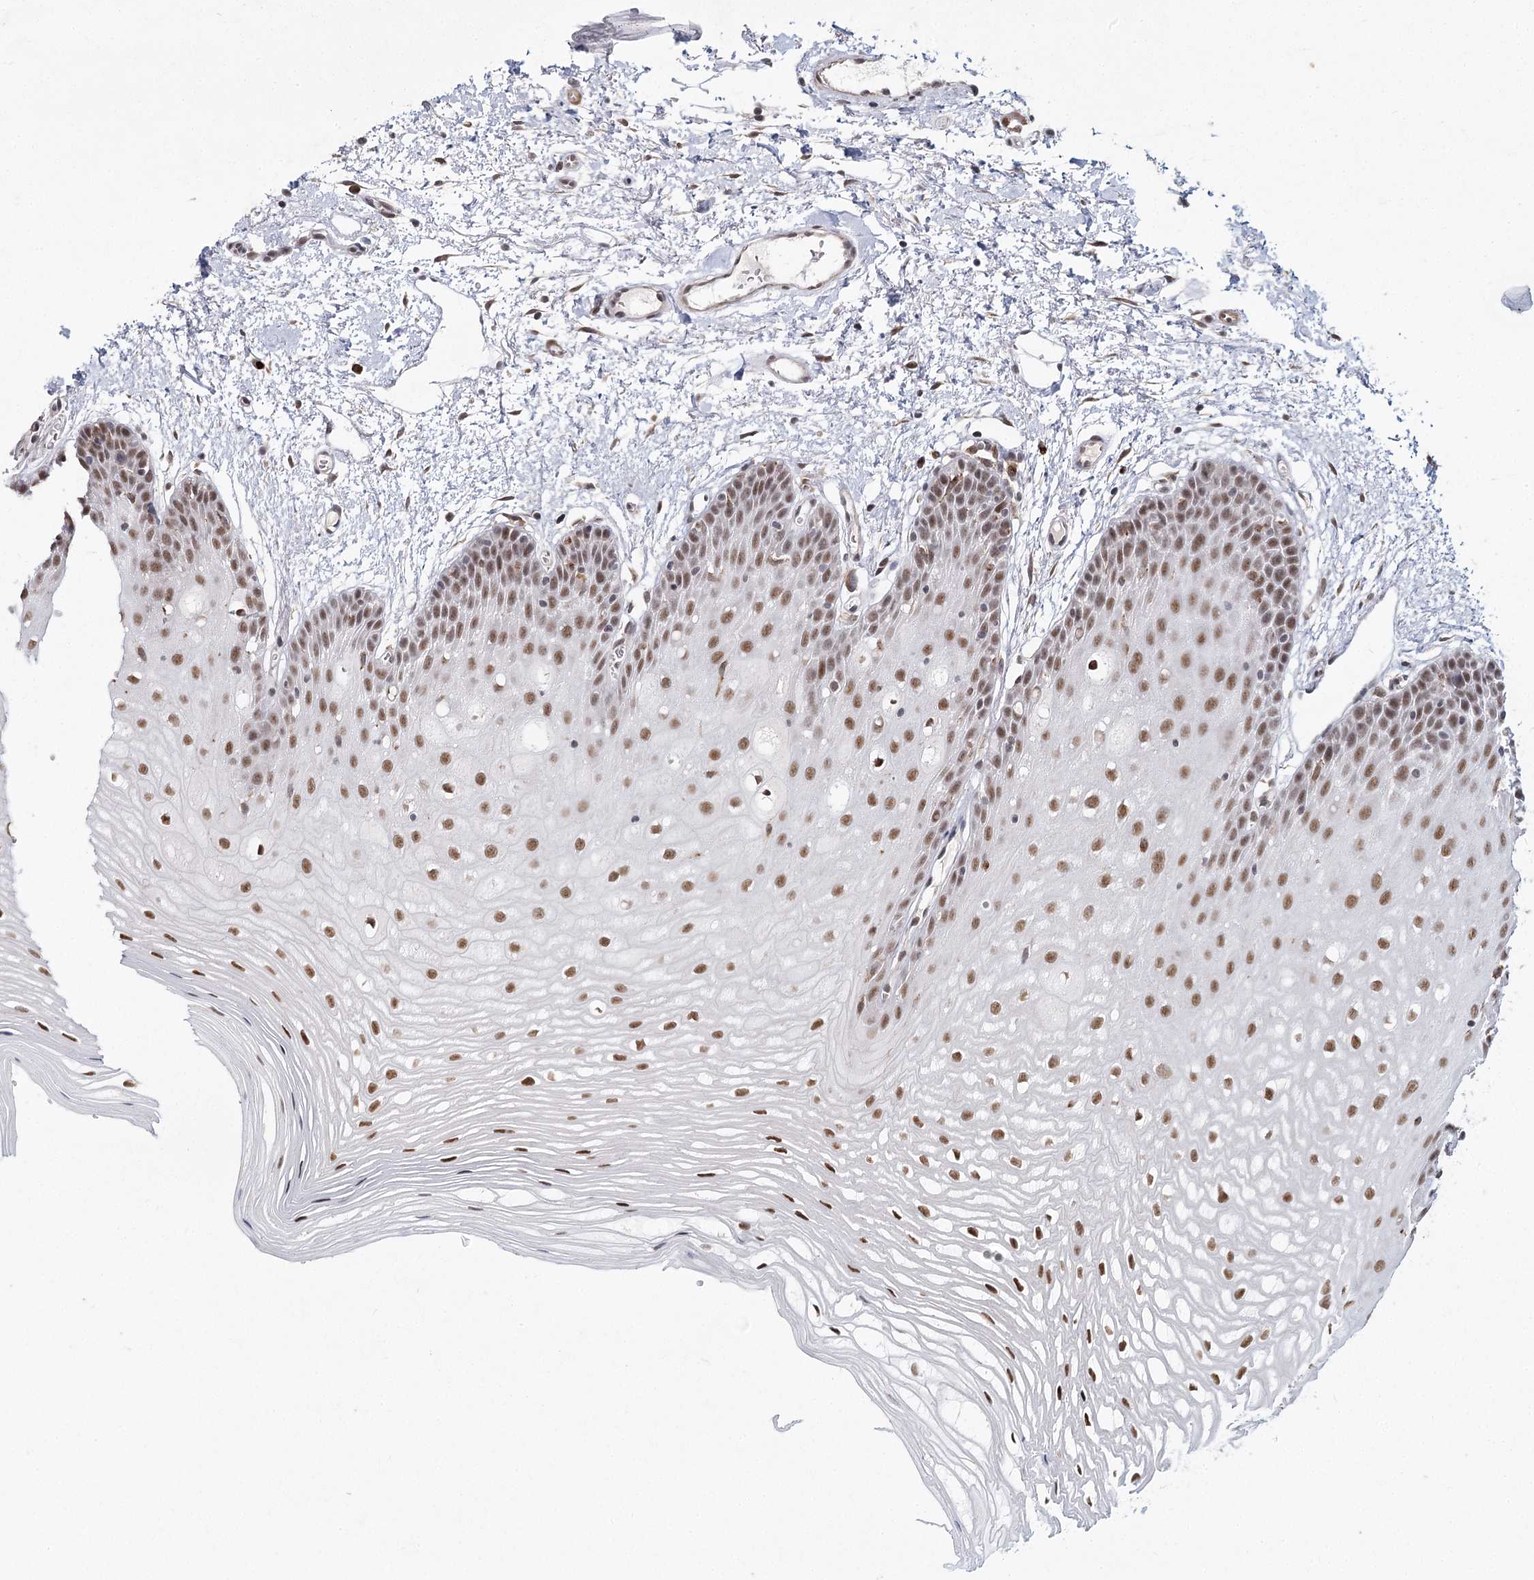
{"staining": {"intensity": "moderate", "quantity": ">75%", "location": "nuclear"}, "tissue": "oral mucosa", "cell_type": "Squamous epithelial cells", "image_type": "normal", "snomed": [{"axis": "morphology", "description": "Normal tissue, NOS"}, {"axis": "topography", "description": "Oral tissue"}, {"axis": "topography", "description": "Tounge, NOS"}], "caption": "Squamous epithelial cells reveal medium levels of moderate nuclear expression in about >75% of cells in normal oral mucosa.", "gene": "ZCCHC24", "patient": {"sex": "female", "age": 73}}